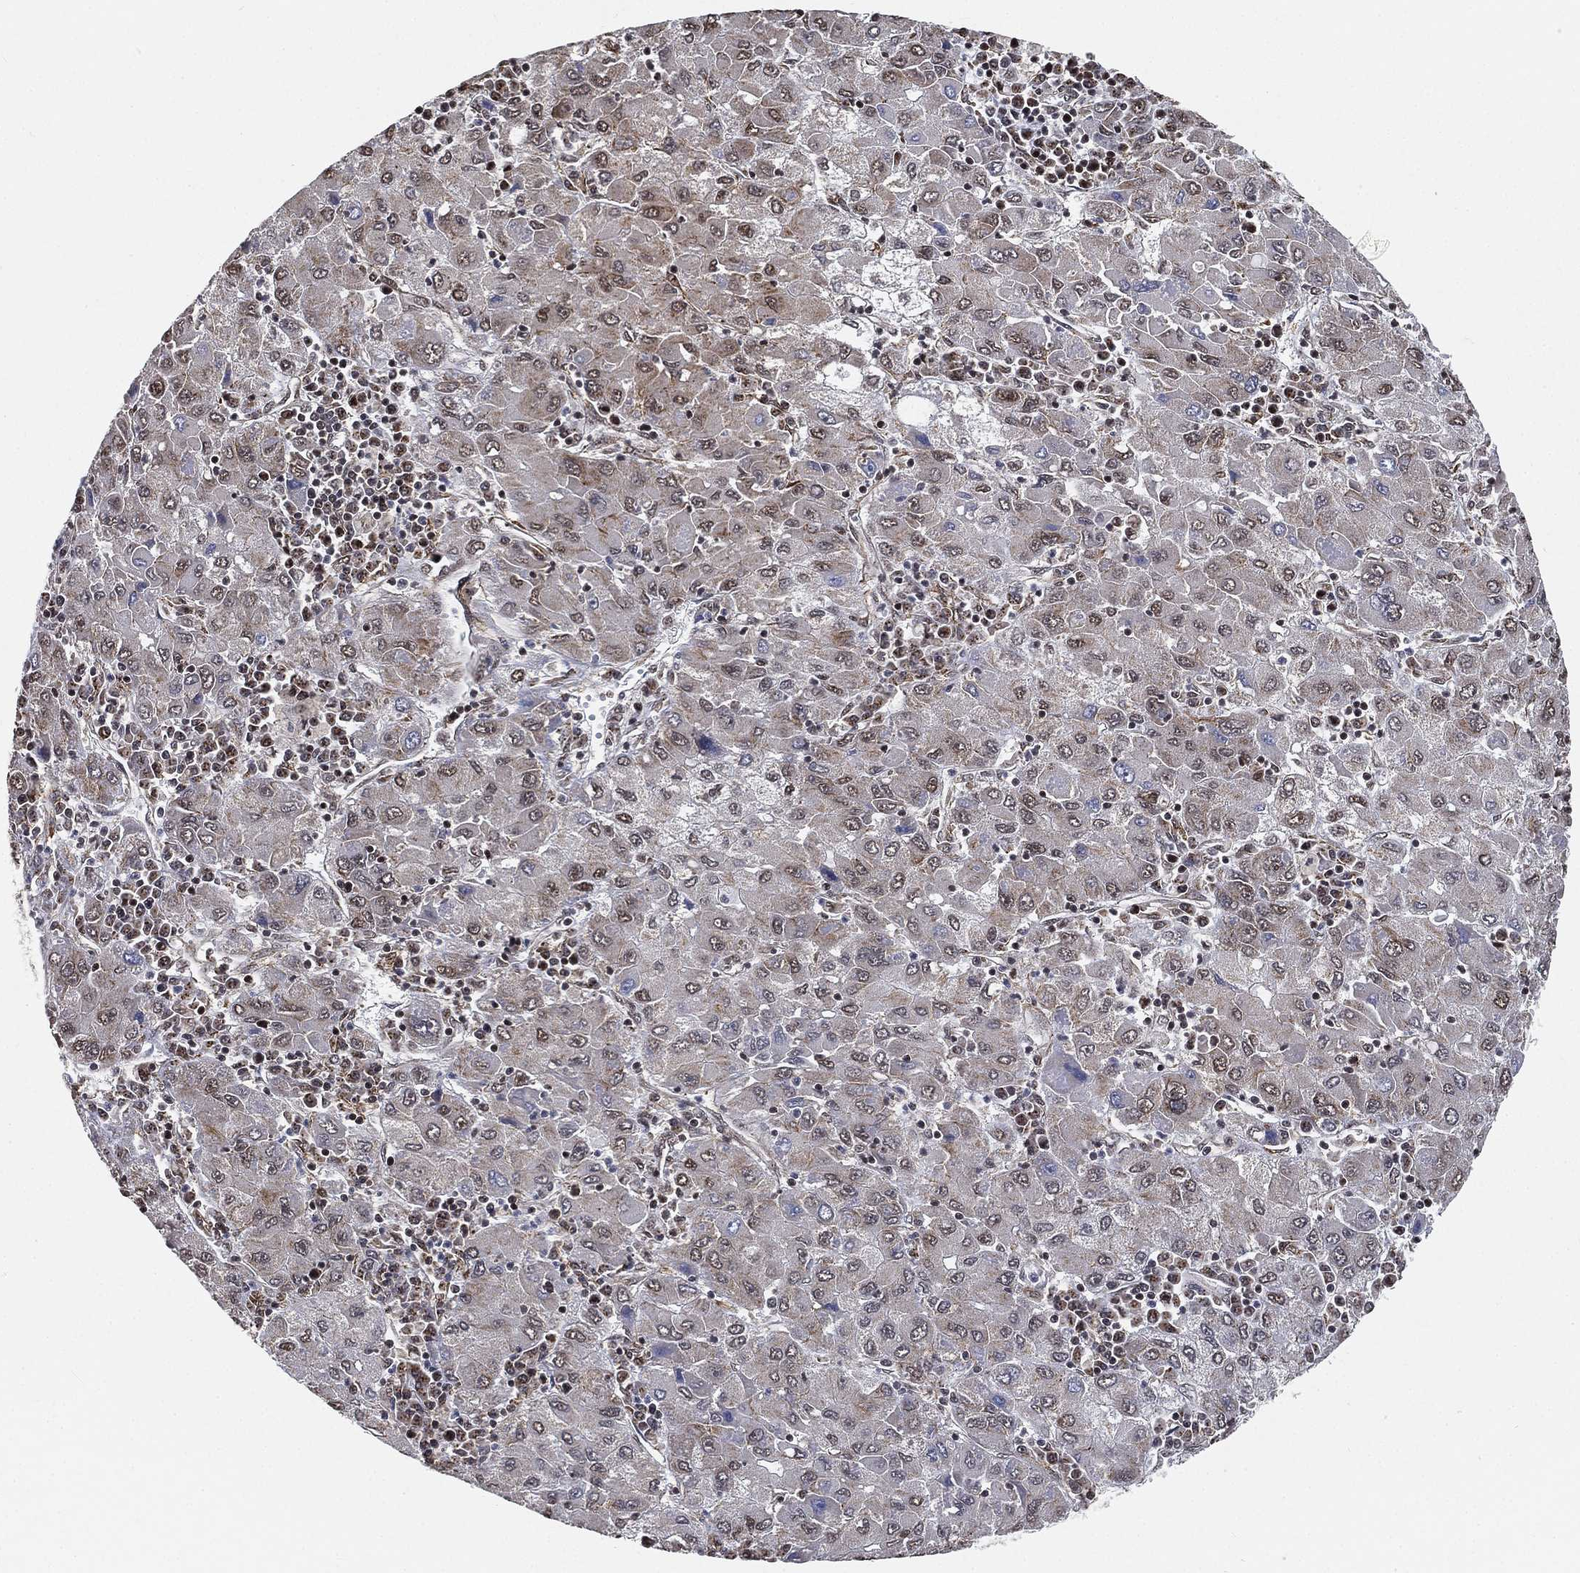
{"staining": {"intensity": "moderate", "quantity": "<25%", "location": "nuclear"}, "tissue": "liver cancer", "cell_type": "Tumor cells", "image_type": "cancer", "snomed": [{"axis": "morphology", "description": "Carcinoma, Hepatocellular, NOS"}, {"axis": "topography", "description": "Liver"}], "caption": "A brown stain shows moderate nuclear expression of a protein in human liver cancer tumor cells.", "gene": "RSRC2", "patient": {"sex": "male", "age": 75}}